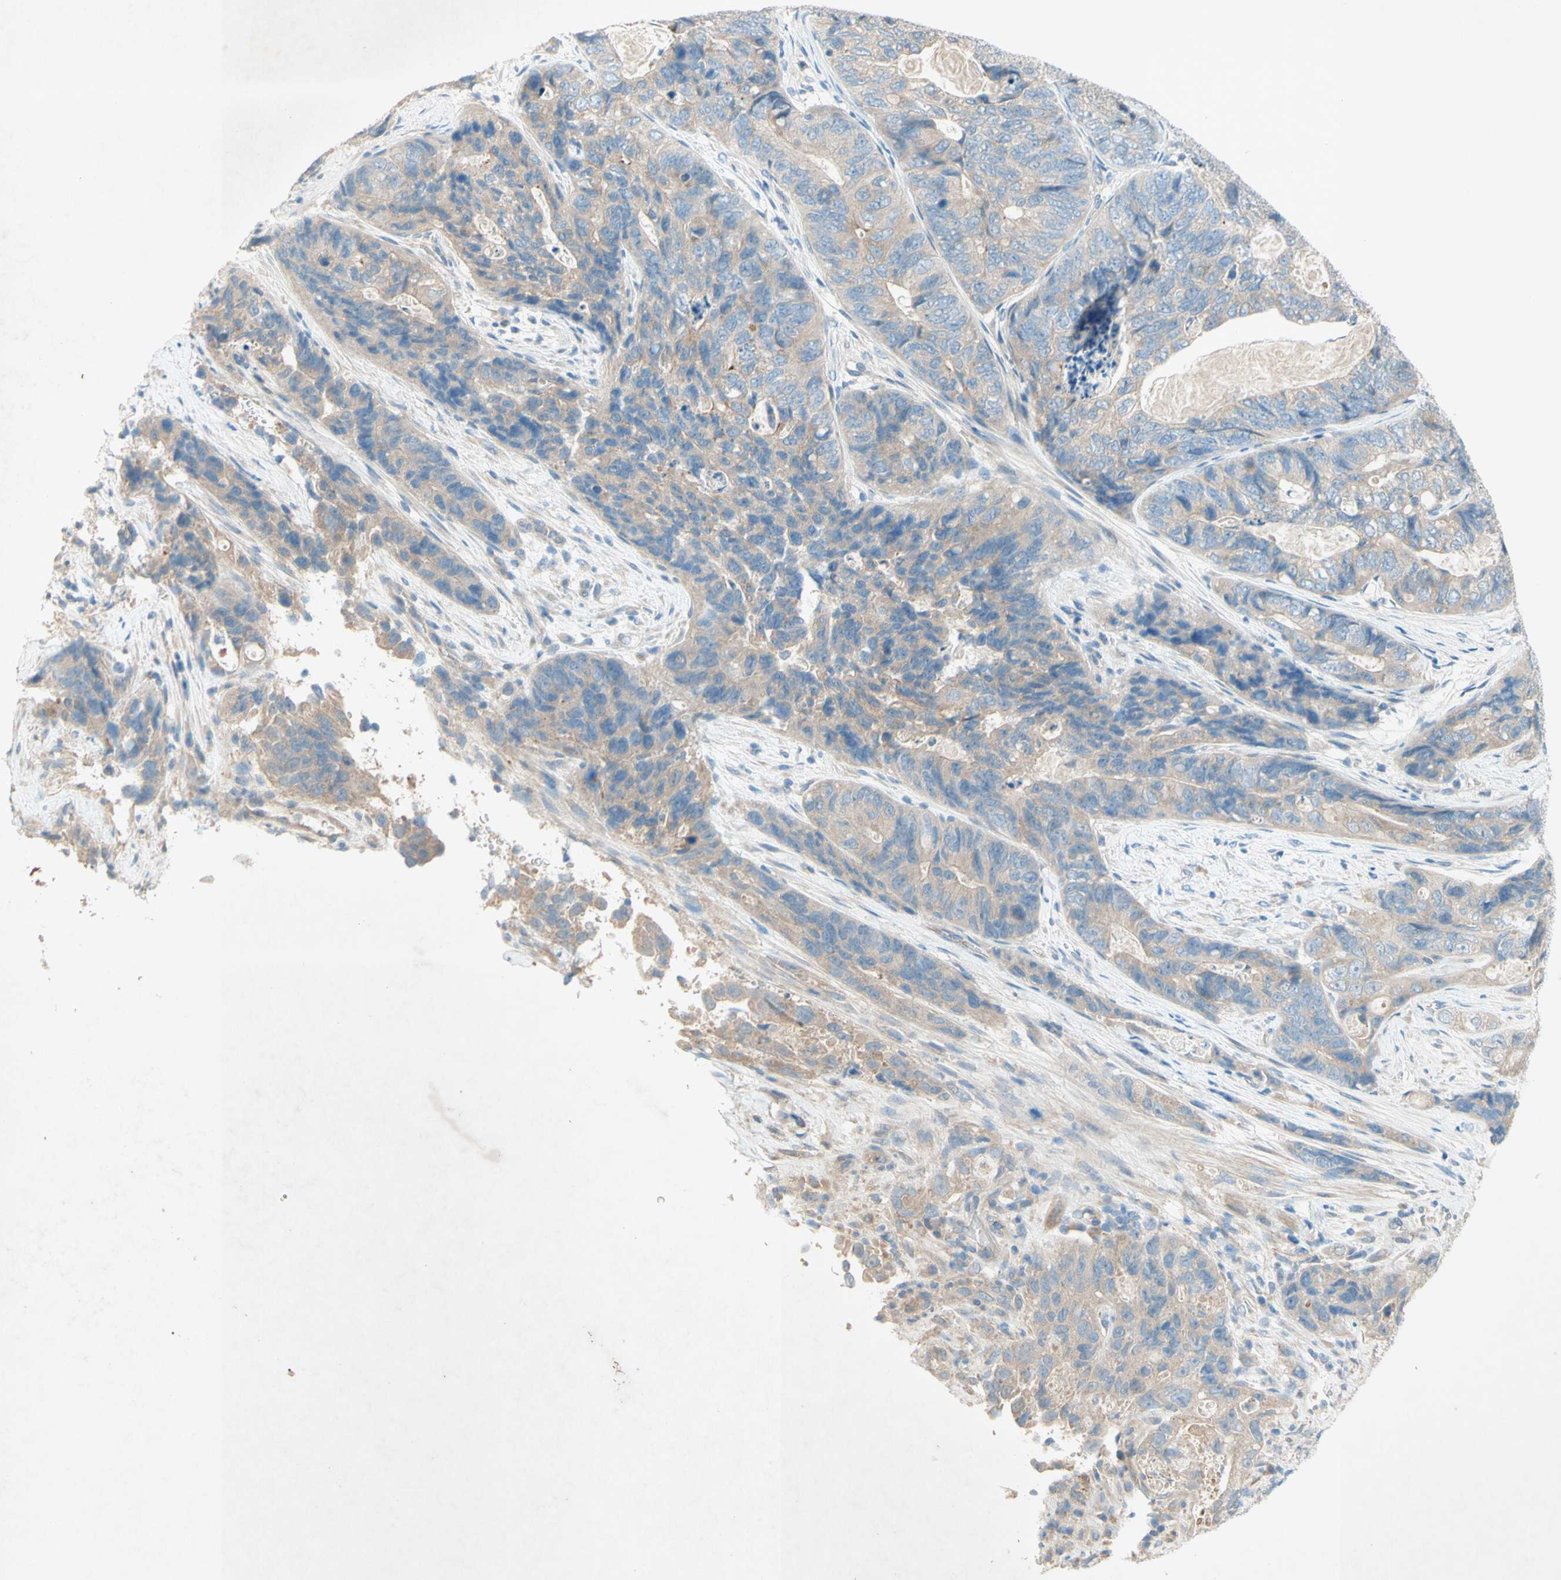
{"staining": {"intensity": "weak", "quantity": ">75%", "location": "cytoplasmic/membranous"}, "tissue": "stomach cancer", "cell_type": "Tumor cells", "image_type": "cancer", "snomed": [{"axis": "morphology", "description": "Adenocarcinoma, NOS"}, {"axis": "topography", "description": "Stomach"}], "caption": "A brown stain highlights weak cytoplasmic/membranous expression of a protein in adenocarcinoma (stomach) tumor cells.", "gene": "IL2", "patient": {"sex": "female", "age": 89}}